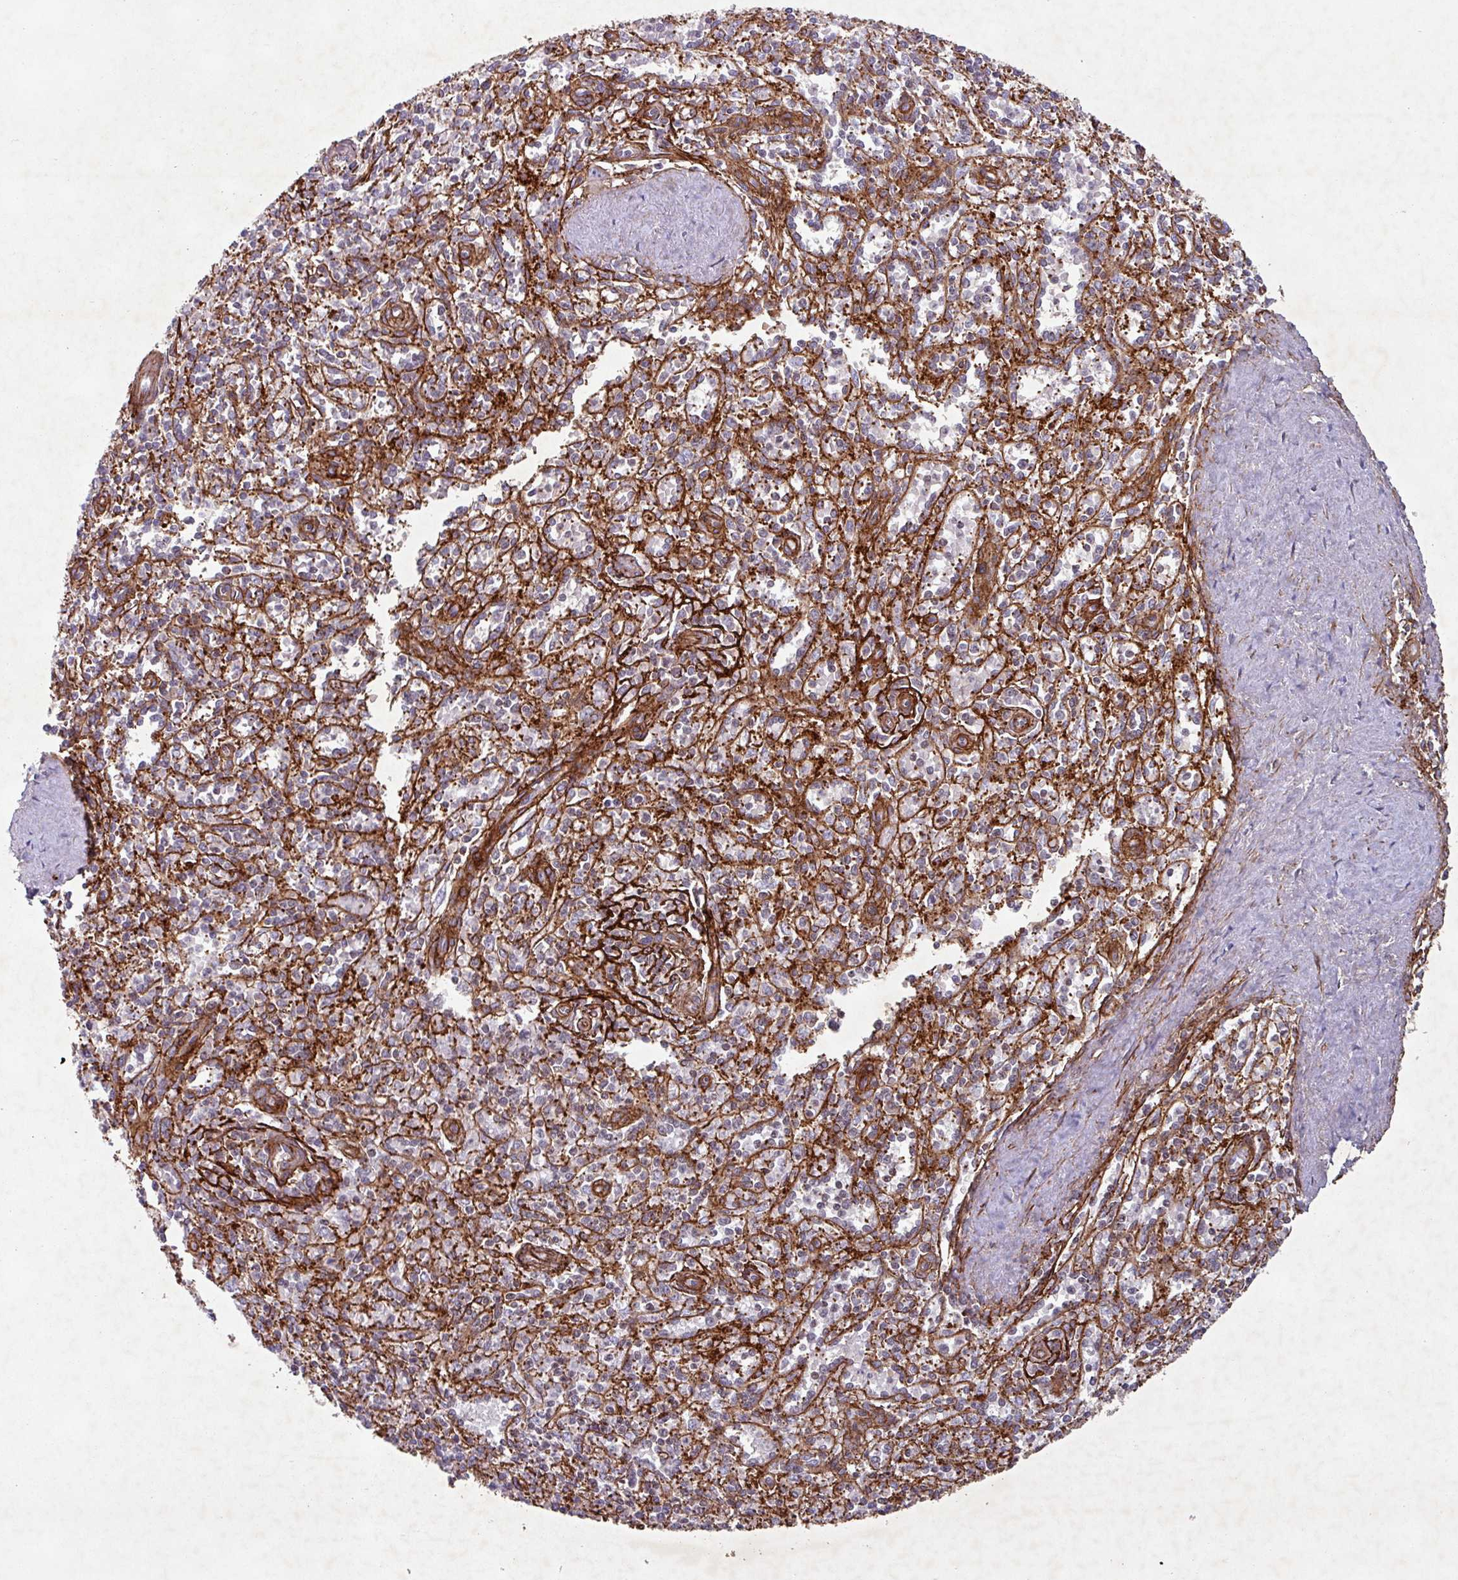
{"staining": {"intensity": "negative", "quantity": "none", "location": "none"}, "tissue": "spleen", "cell_type": "Cells in red pulp", "image_type": "normal", "snomed": [{"axis": "morphology", "description": "Normal tissue, NOS"}, {"axis": "topography", "description": "Spleen"}], "caption": "The photomicrograph shows no significant staining in cells in red pulp of spleen. (Immunohistochemistry (ihc), brightfield microscopy, high magnification).", "gene": "ATP2C2", "patient": {"sex": "female", "age": 70}}